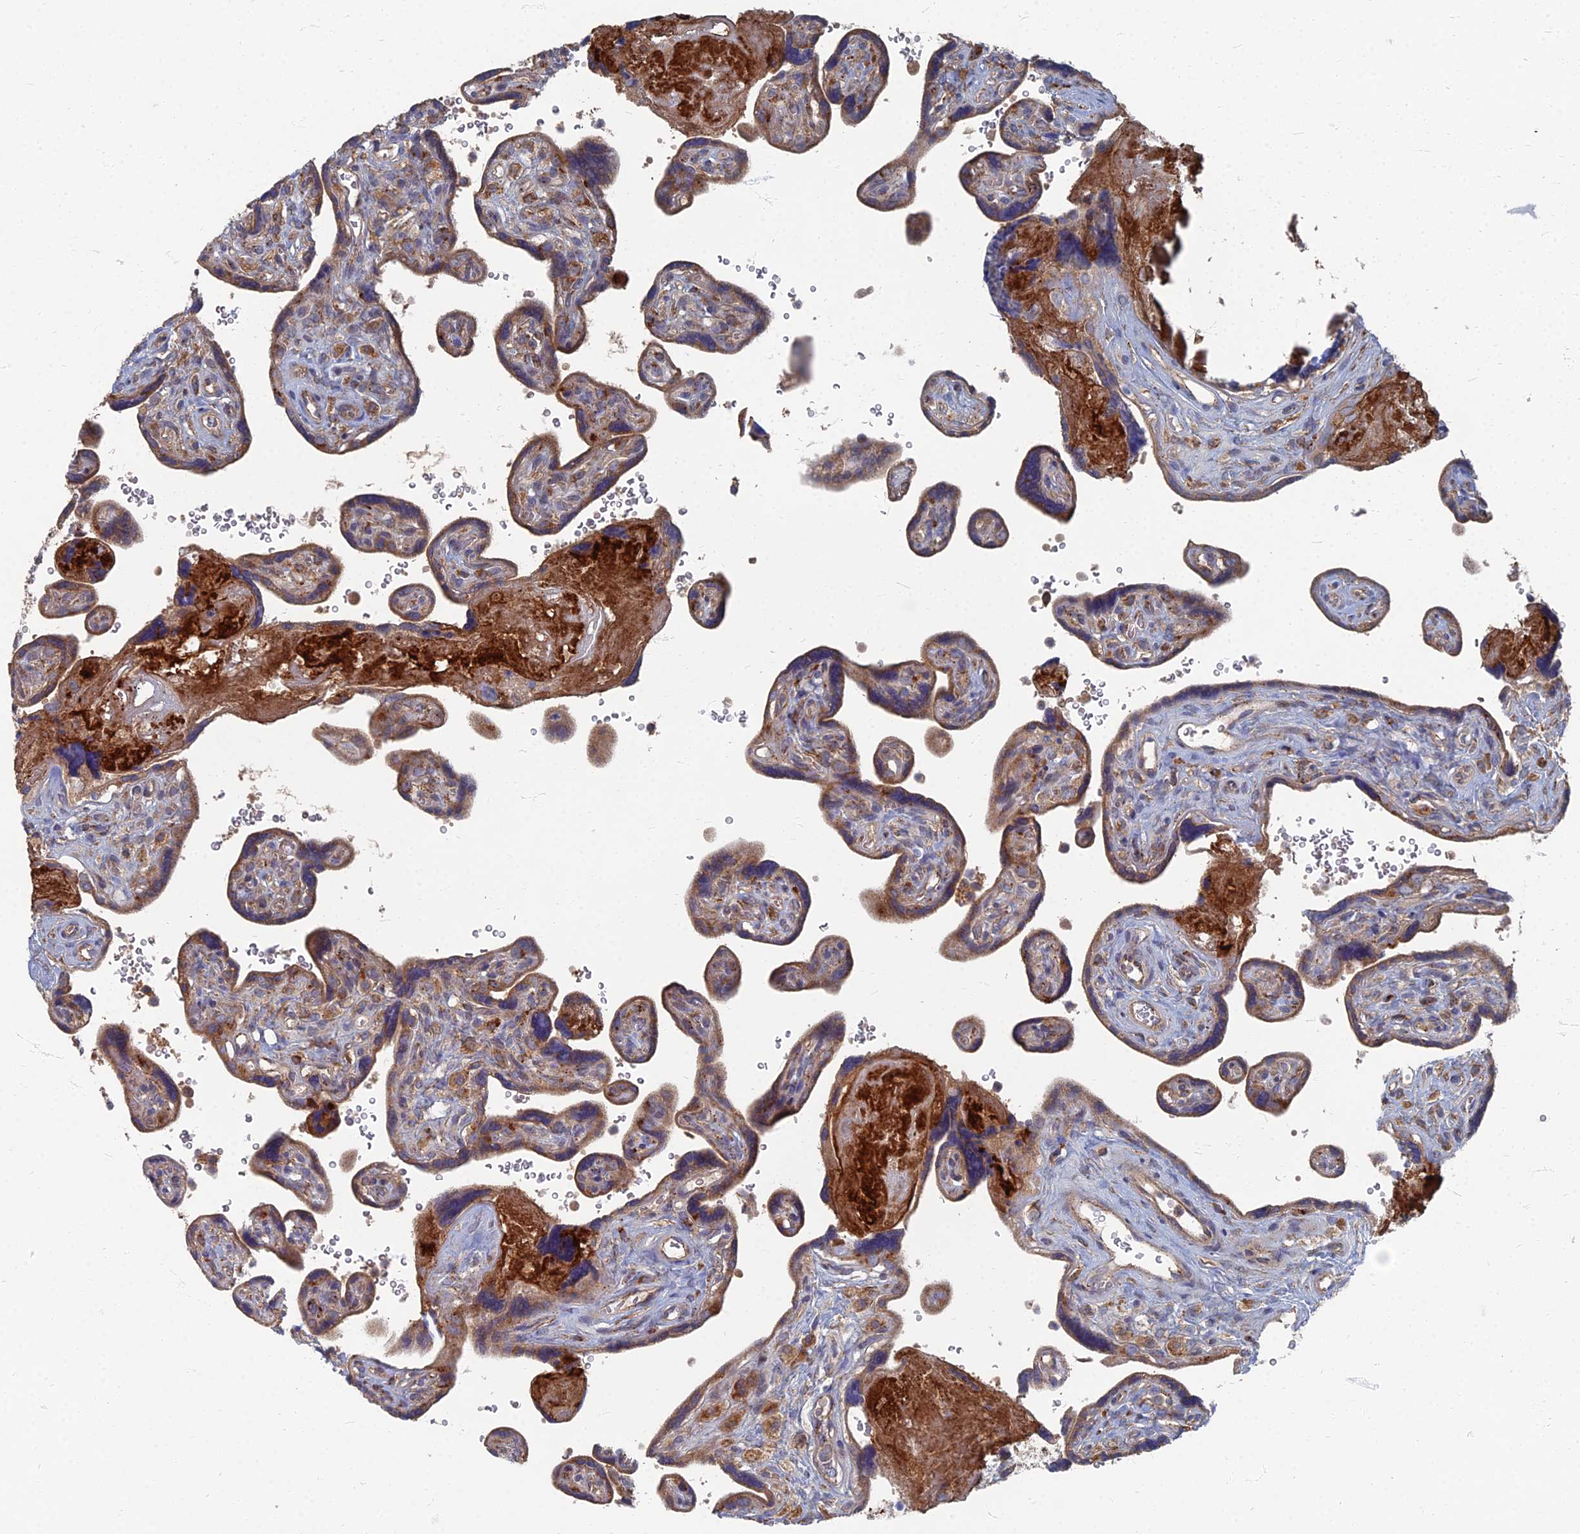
{"staining": {"intensity": "moderate", "quantity": ">75%", "location": "cytoplasmic/membranous"}, "tissue": "placenta", "cell_type": "Trophoblastic cells", "image_type": "normal", "snomed": [{"axis": "morphology", "description": "Normal tissue, NOS"}, {"axis": "topography", "description": "Placenta"}], "caption": "Moderate cytoplasmic/membranous staining is present in about >75% of trophoblastic cells in unremarkable placenta.", "gene": "PPCDC", "patient": {"sex": "female", "age": 39}}